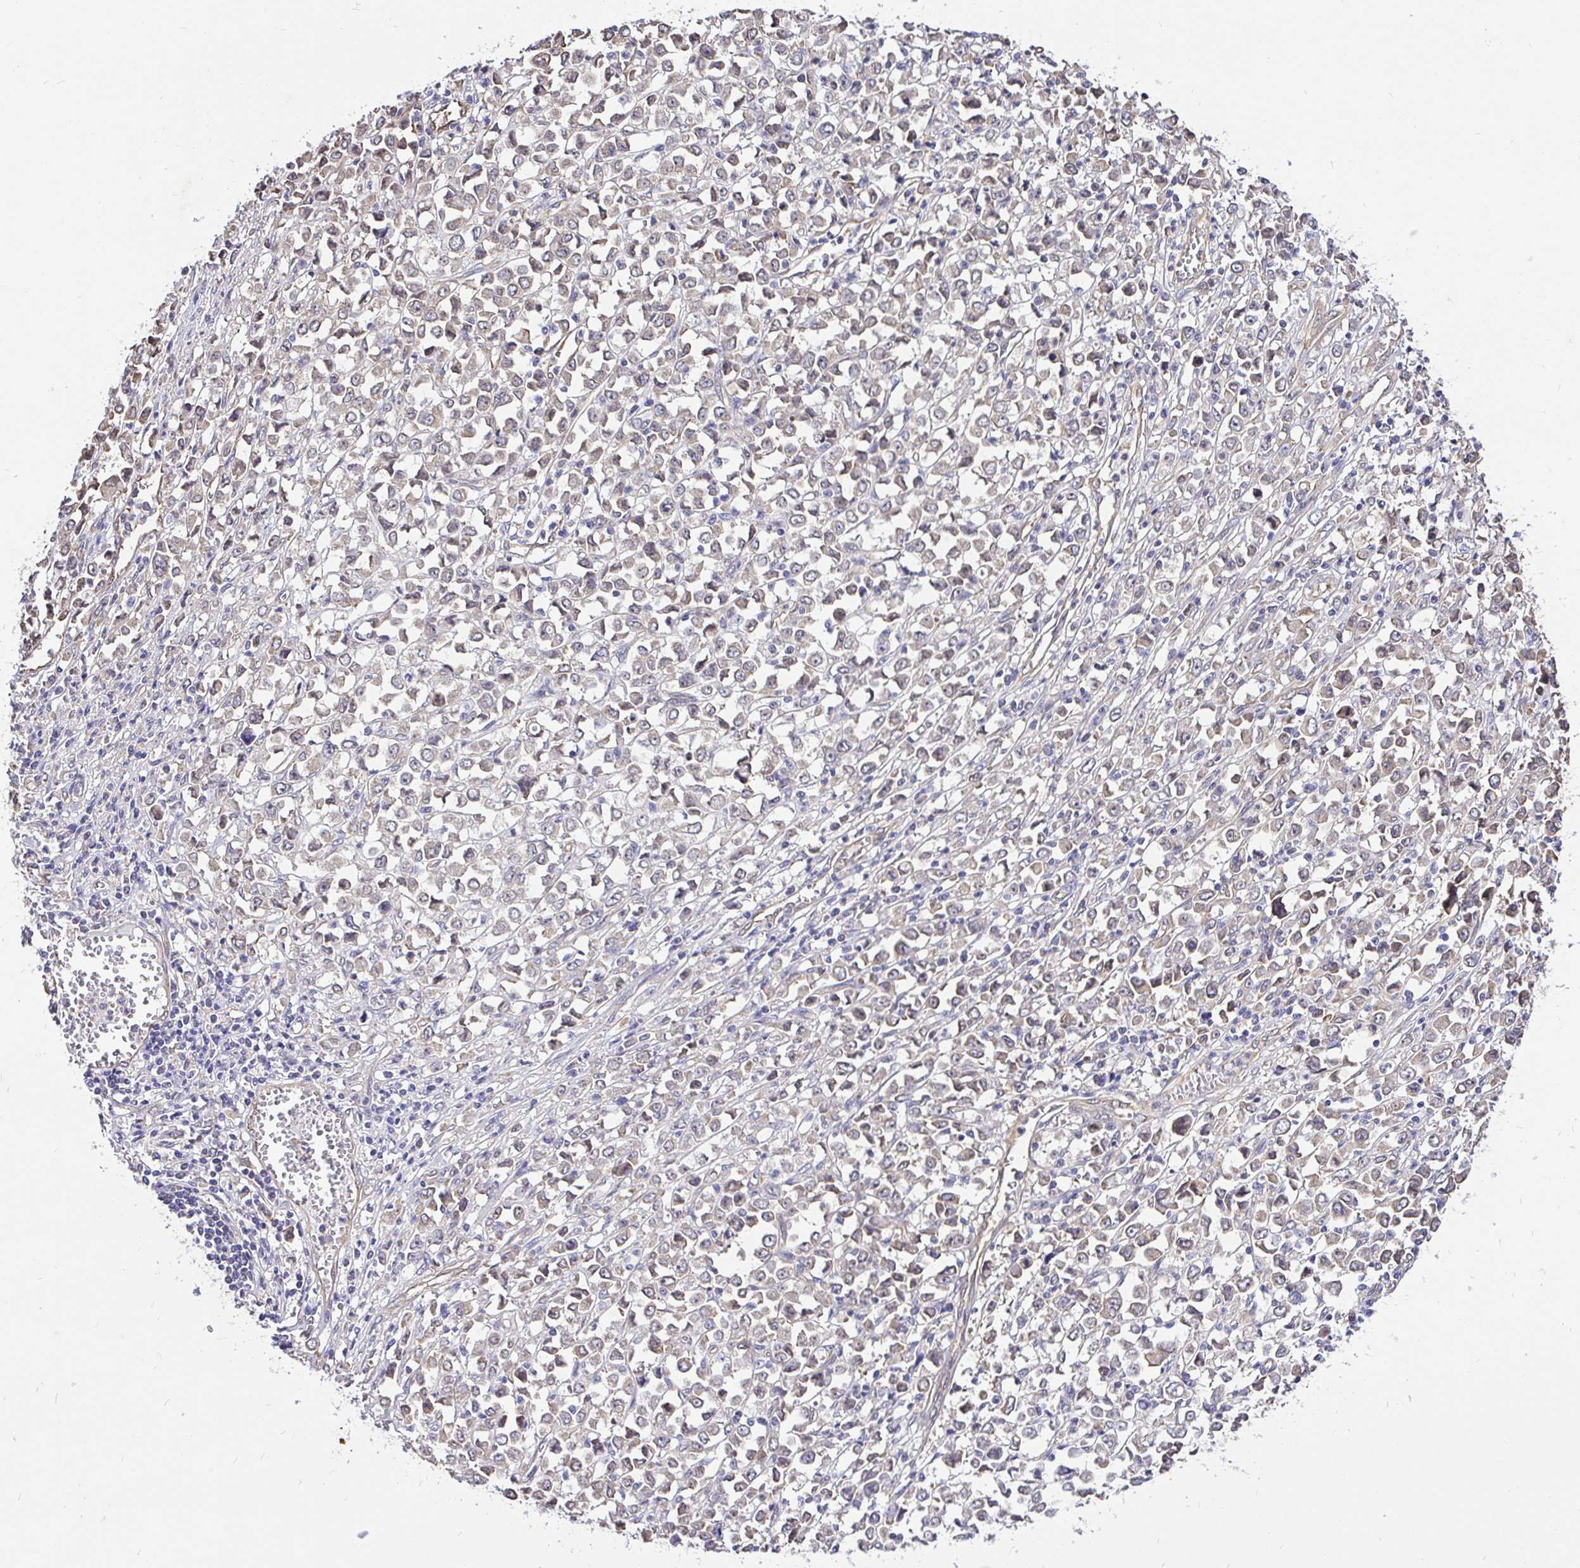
{"staining": {"intensity": "negative", "quantity": "none", "location": "none"}, "tissue": "stomach cancer", "cell_type": "Tumor cells", "image_type": "cancer", "snomed": [{"axis": "morphology", "description": "Adenocarcinoma, NOS"}, {"axis": "topography", "description": "Stomach, upper"}], "caption": "This is an IHC histopathology image of stomach cancer (adenocarcinoma). There is no expression in tumor cells.", "gene": "CCDC122", "patient": {"sex": "male", "age": 70}}